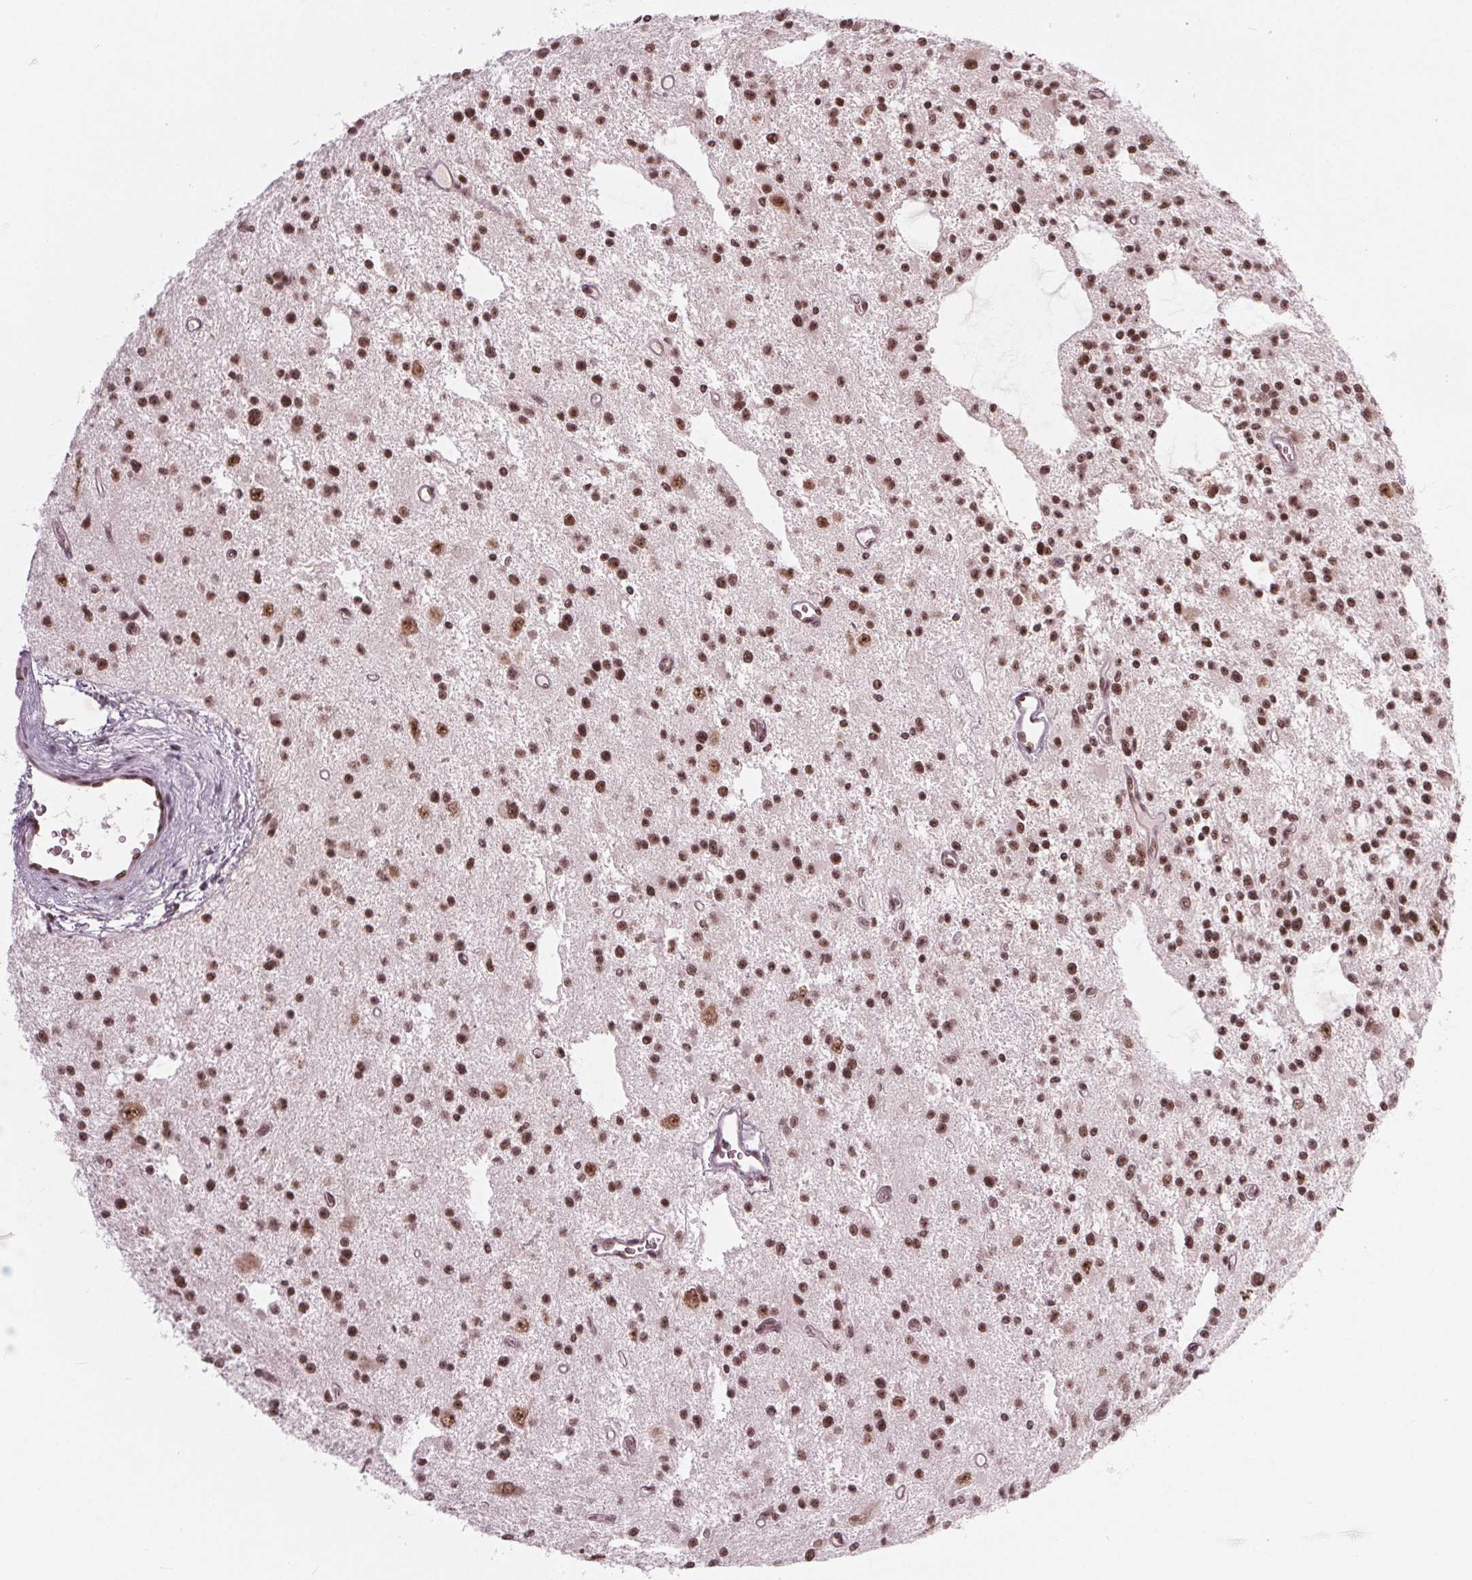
{"staining": {"intensity": "strong", "quantity": ">75%", "location": "nuclear"}, "tissue": "glioma", "cell_type": "Tumor cells", "image_type": "cancer", "snomed": [{"axis": "morphology", "description": "Glioma, malignant, Low grade"}, {"axis": "topography", "description": "Brain"}], "caption": "DAB (3,3'-diaminobenzidine) immunohistochemical staining of glioma demonstrates strong nuclear protein expression in approximately >75% of tumor cells.", "gene": "DDX41", "patient": {"sex": "male", "age": 43}}